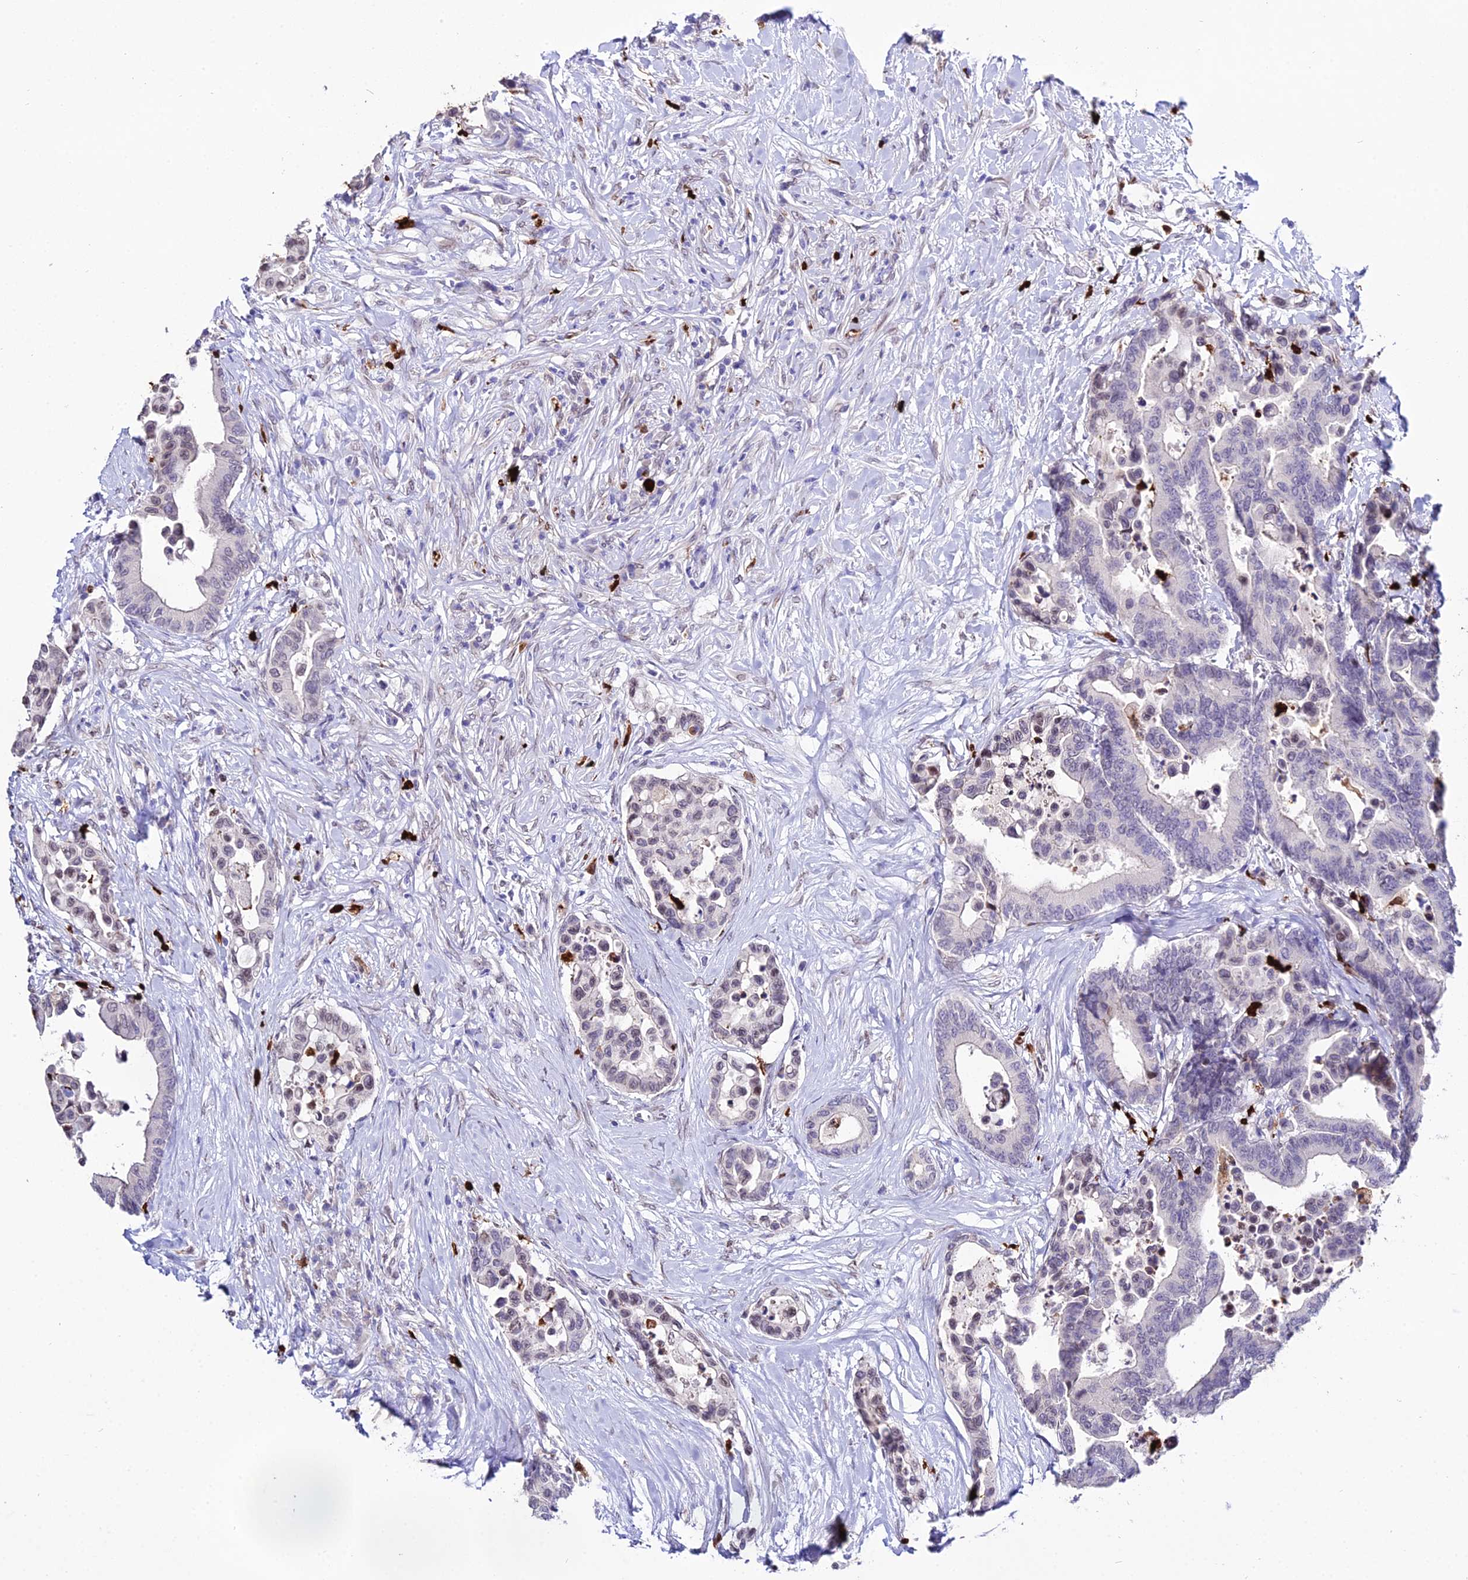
{"staining": {"intensity": "negative", "quantity": "none", "location": "none"}, "tissue": "colorectal cancer", "cell_type": "Tumor cells", "image_type": "cancer", "snomed": [{"axis": "morphology", "description": "Normal tissue, NOS"}, {"axis": "morphology", "description": "Adenocarcinoma, NOS"}, {"axis": "topography", "description": "Colon"}], "caption": "Immunohistochemistry histopathology image of colorectal adenocarcinoma stained for a protein (brown), which shows no positivity in tumor cells.", "gene": "MCM10", "patient": {"sex": "male", "age": 82}}